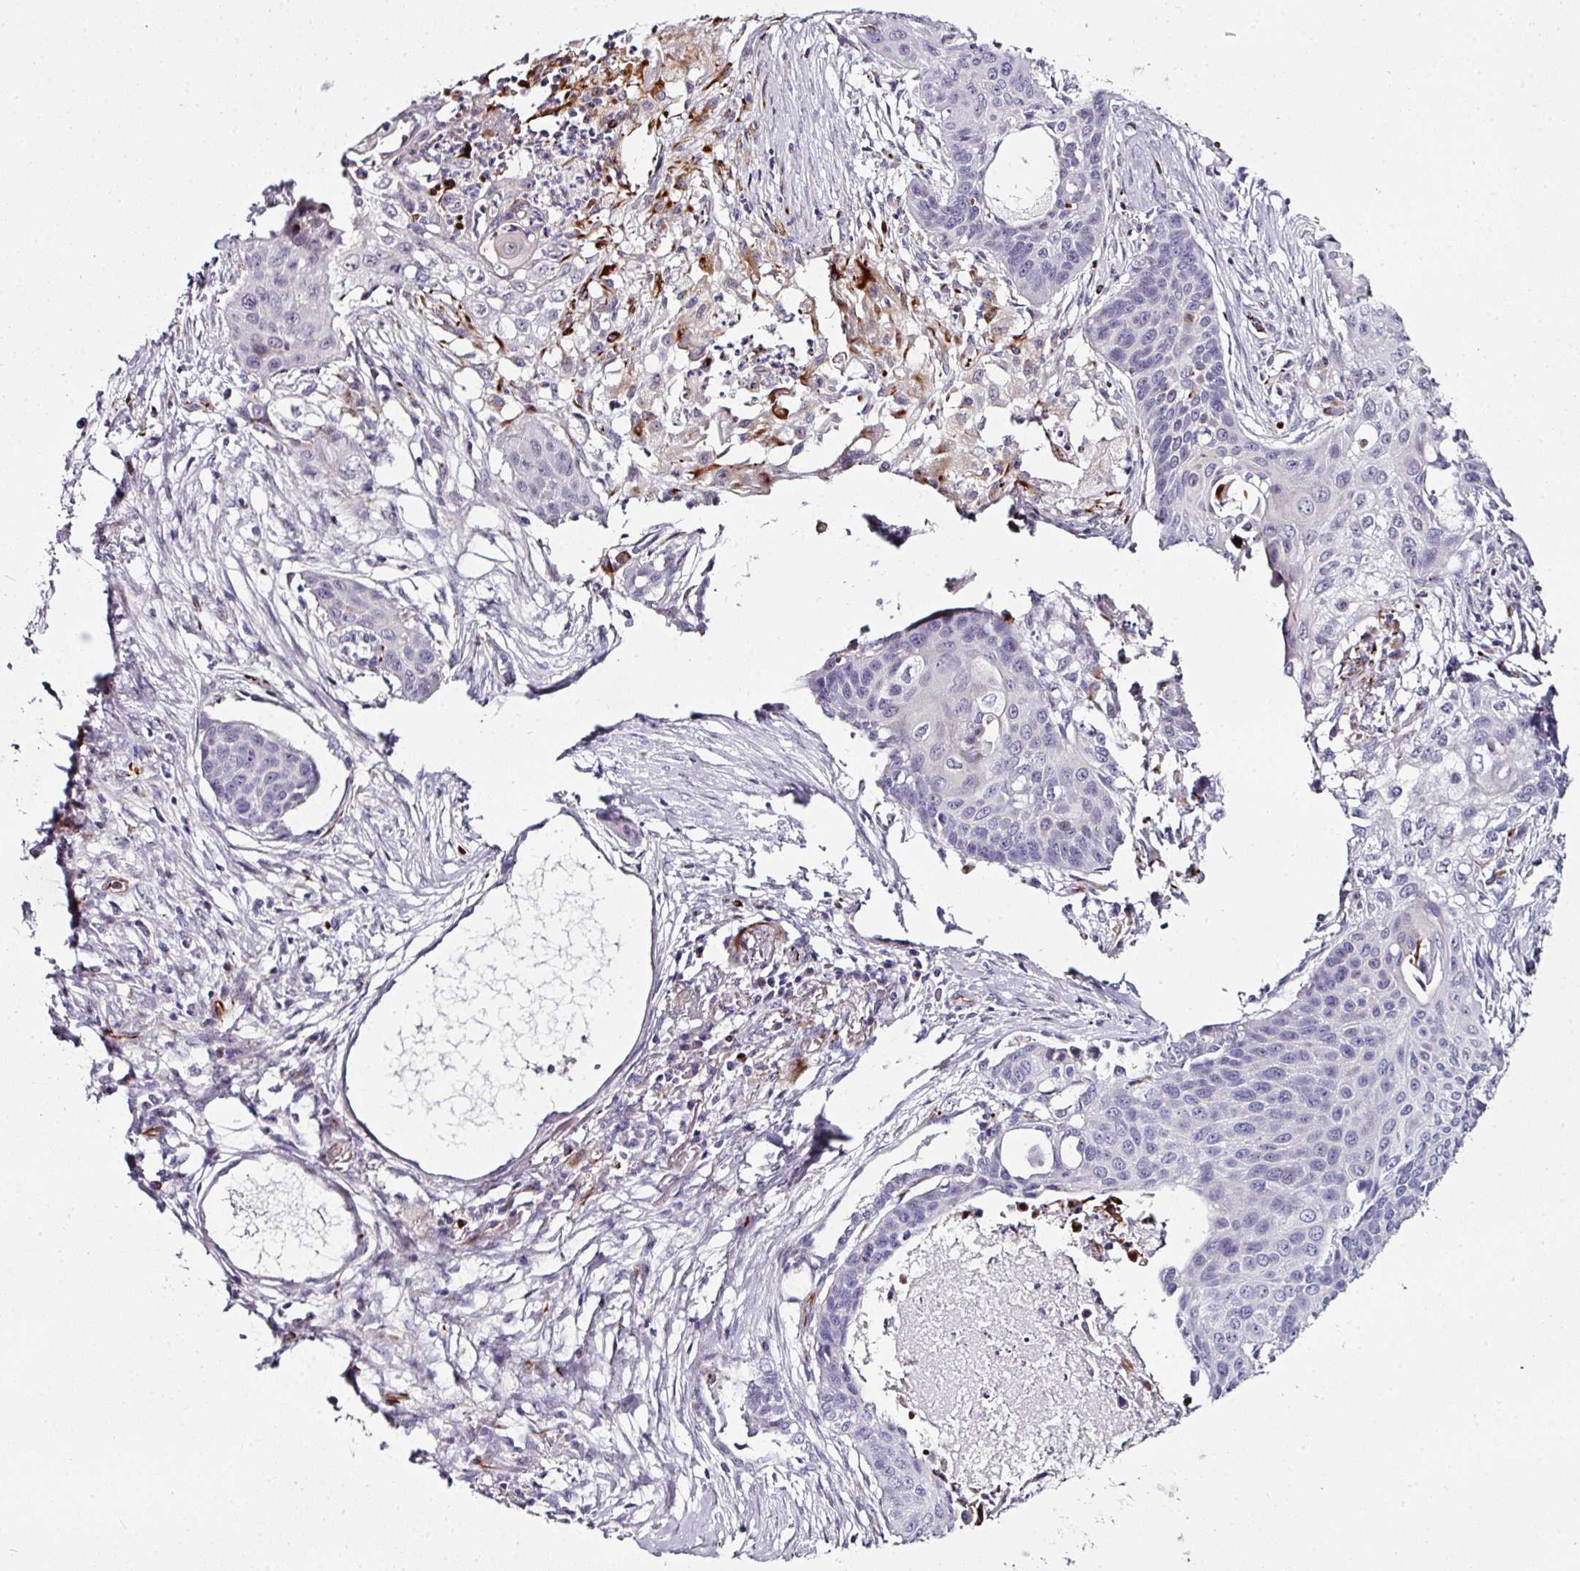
{"staining": {"intensity": "negative", "quantity": "none", "location": "none"}, "tissue": "lung cancer", "cell_type": "Tumor cells", "image_type": "cancer", "snomed": [{"axis": "morphology", "description": "Squamous cell carcinoma, NOS"}, {"axis": "topography", "description": "Lung"}], "caption": "A micrograph of lung squamous cell carcinoma stained for a protein displays no brown staining in tumor cells.", "gene": "TMPRSS9", "patient": {"sex": "male", "age": 71}}